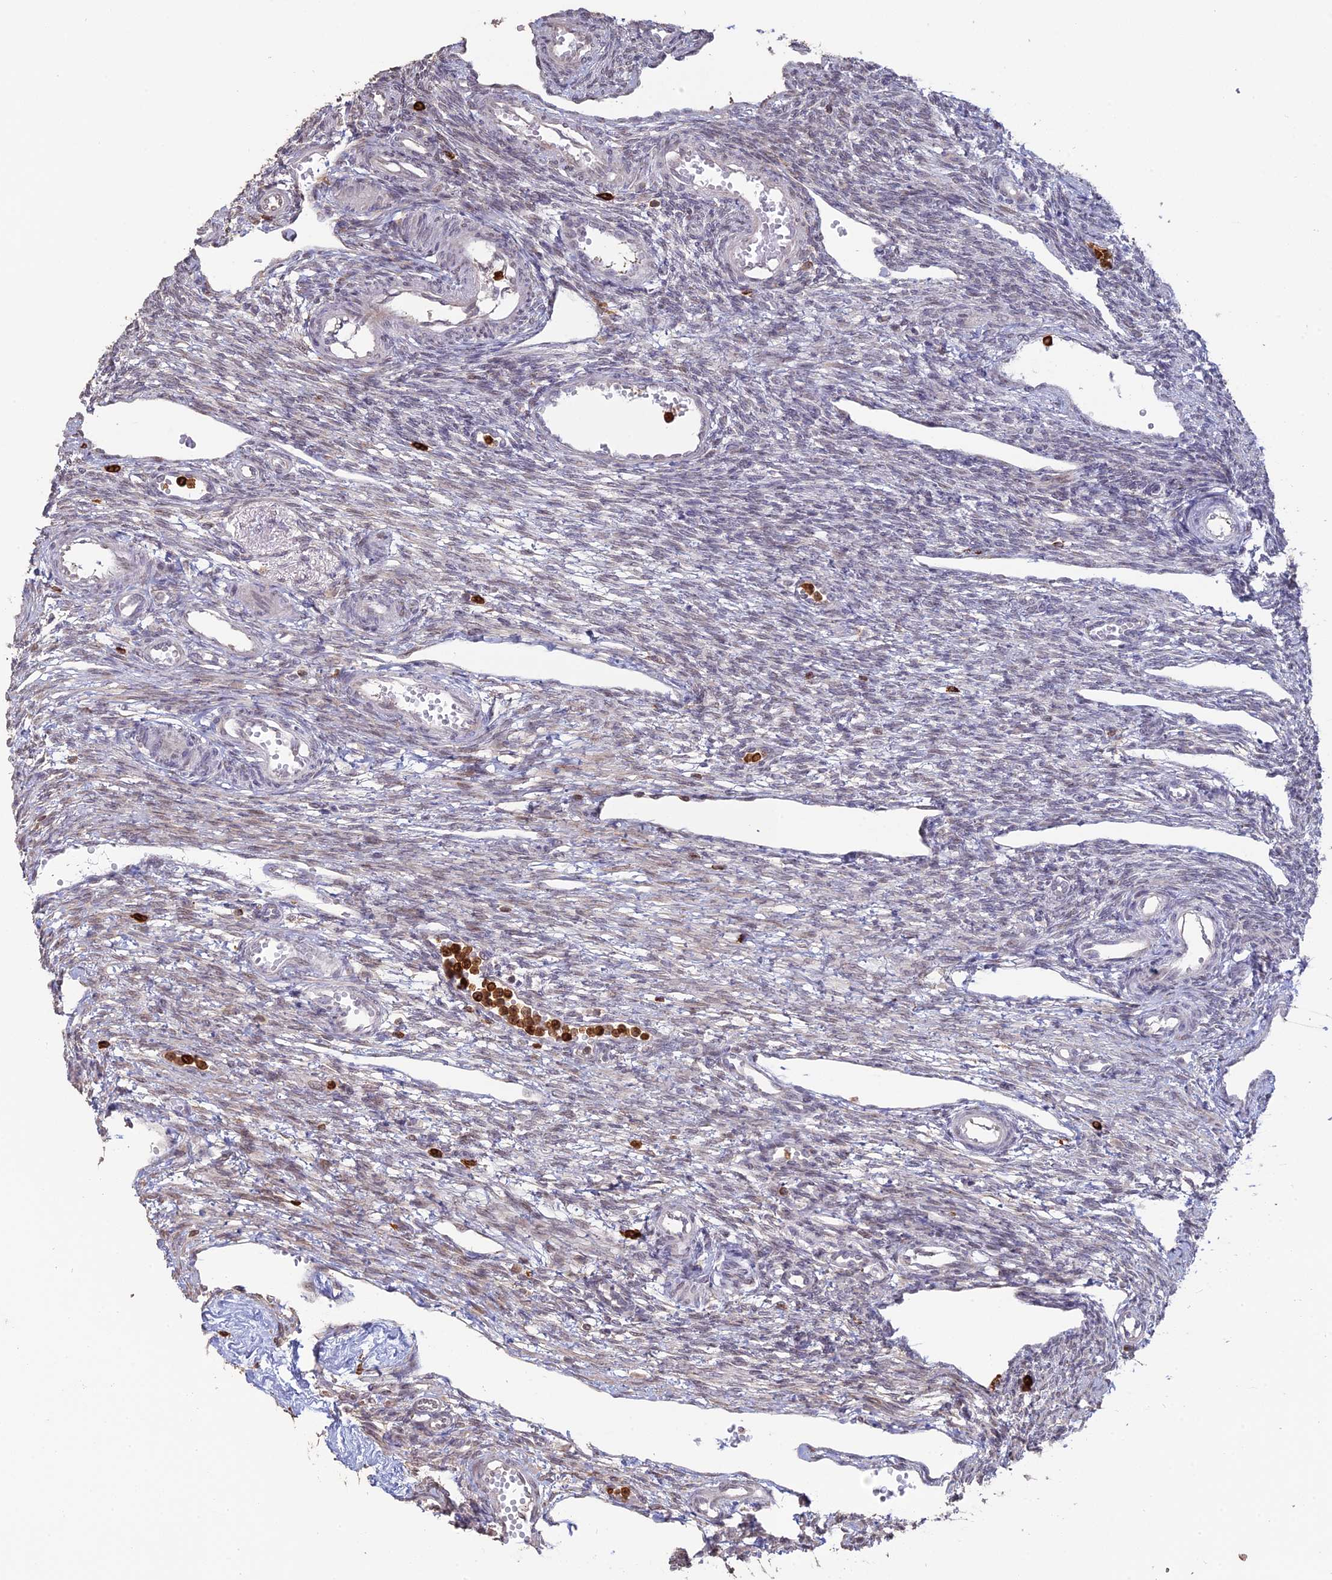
{"staining": {"intensity": "negative", "quantity": "none", "location": "none"}, "tissue": "ovary", "cell_type": "Follicle cells", "image_type": "normal", "snomed": [{"axis": "morphology", "description": "Normal tissue, NOS"}, {"axis": "morphology", "description": "Cyst, NOS"}, {"axis": "topography", "description": "Ovary"}], "caption": "Photomicrograph shows no significant protein expression in follicle cells of benign ovary. The staining was performed using DAB (3,3'-diaminobenzidine) to visualize the protein expression in brown, while the nuclei were stained in blue with hematoxylin (Magnification: 20x).", "gene": "APOBR", "patient": {"sex": "female", "age": 33}}